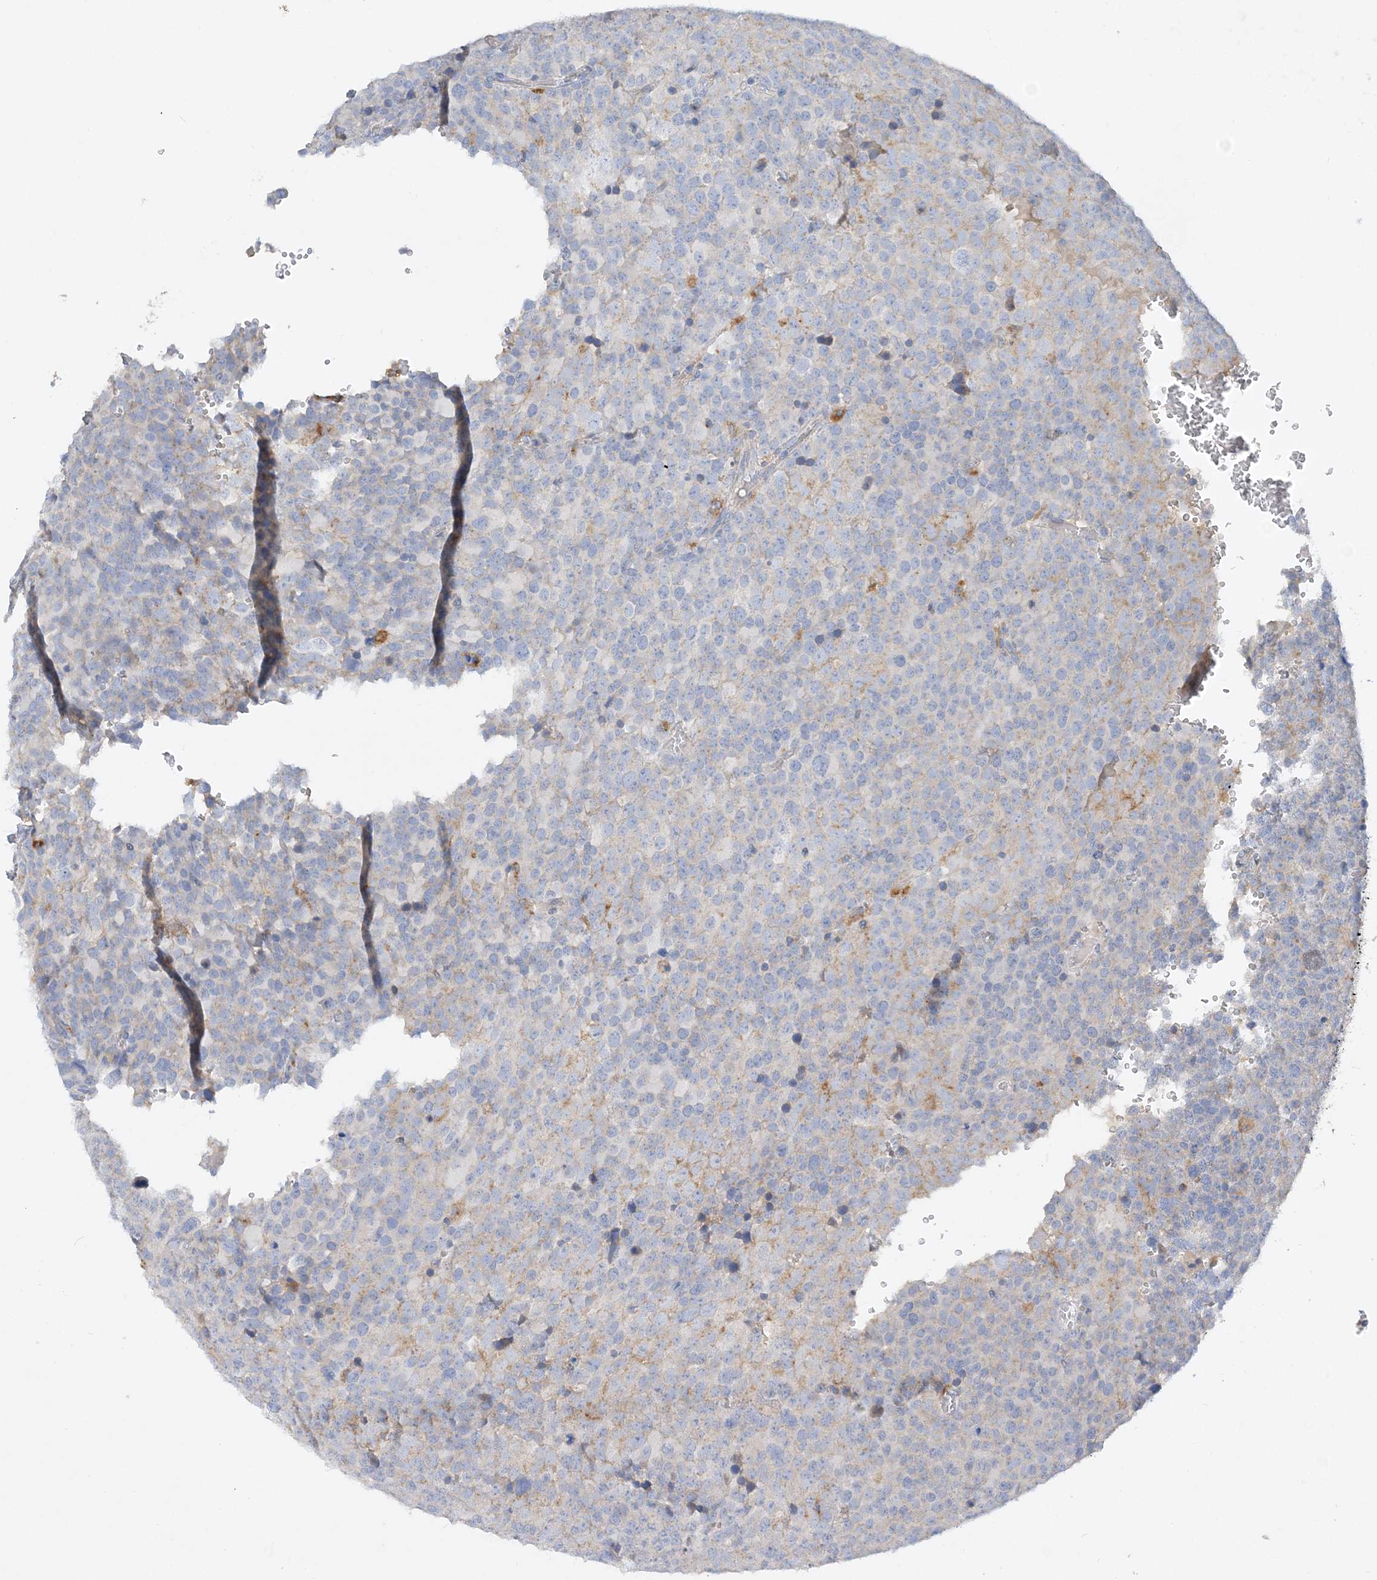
{"staining": {"intensity": "weak", "quantity": "<25%", "location": "cytoplasmic/membranous"}, "tissue": "testis cancer", "cell_type": "Tumor cells", "image_type": "cancer", "snomed": [{"axis": "morphology", "description": "Seminoma, NOS"}, {"axis": "topography", "description": "Testis"}], "caption": "This is a micrograph of immunohistochemistry (IHC) staining of seminoma (testis), which shows no positivity in tumor cells. The staining was performed using DAB to visualize the protein expression in brown, while the nuclei were stained in blue with hematoxylin (Magnification: 20x).", "gene": "GRINA", "patient": {"sex": "male", "age": 71}}